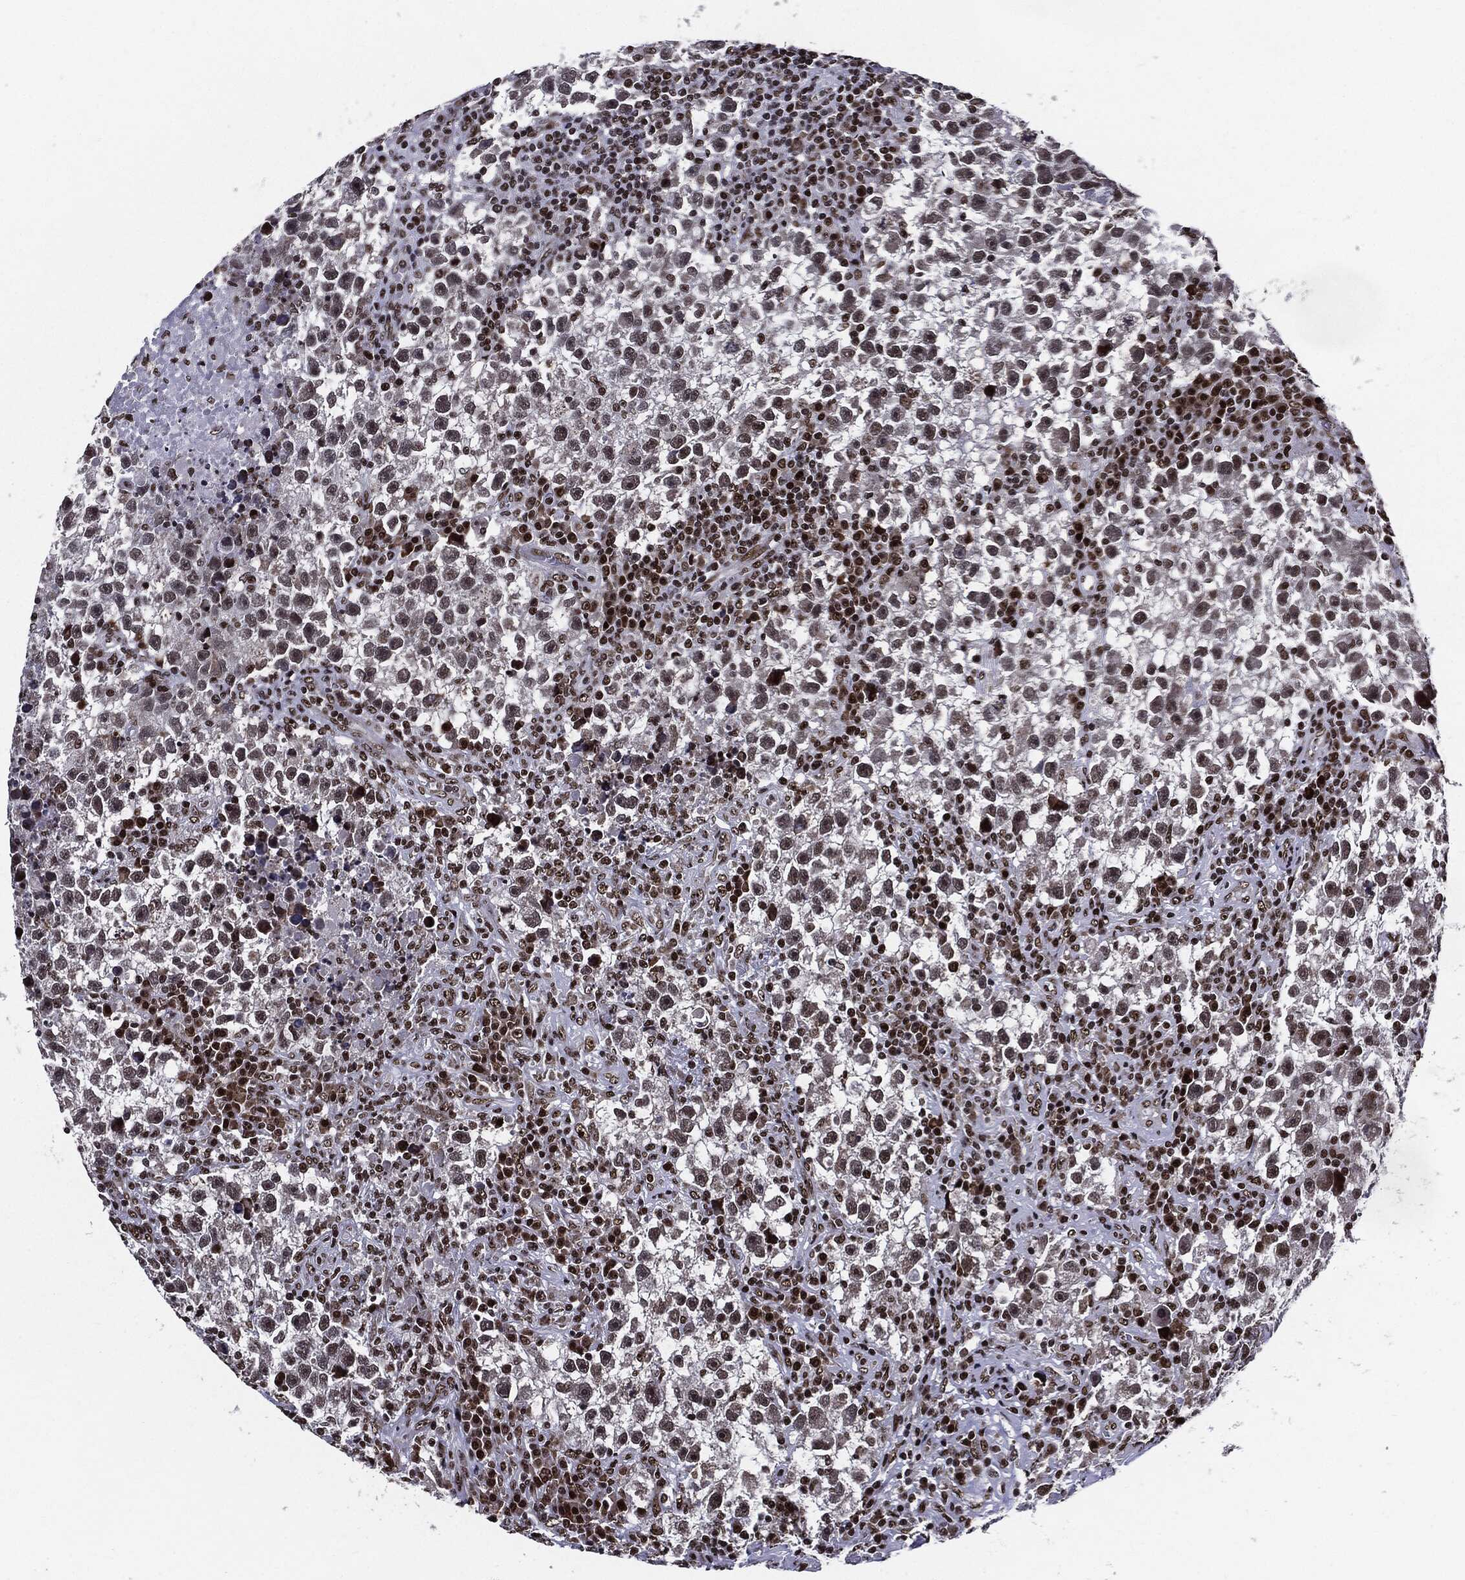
{"staining": {"intensity": "weak", "quantity": "25%-75%", "location": "nuclear"}, "tissue": "testis cancer", "cell_type": "Tumor cells", "image_type": "cancer", "snomed": [{"axis": "morphology", "description": "Seminoma, NOS"}, {"axis": "topography", "description": "Testis"}], "caption": "High-magnification brightfield microscopy of testis seminoma stained with DAB (brown) and counterstained with hematoxylin (blue). tumor cells exhibit weak nuclear positivity is present in approximately25%-75% of cells.", "gene": "ZFP91", "patient": {"sex": "male", "age": 47}}